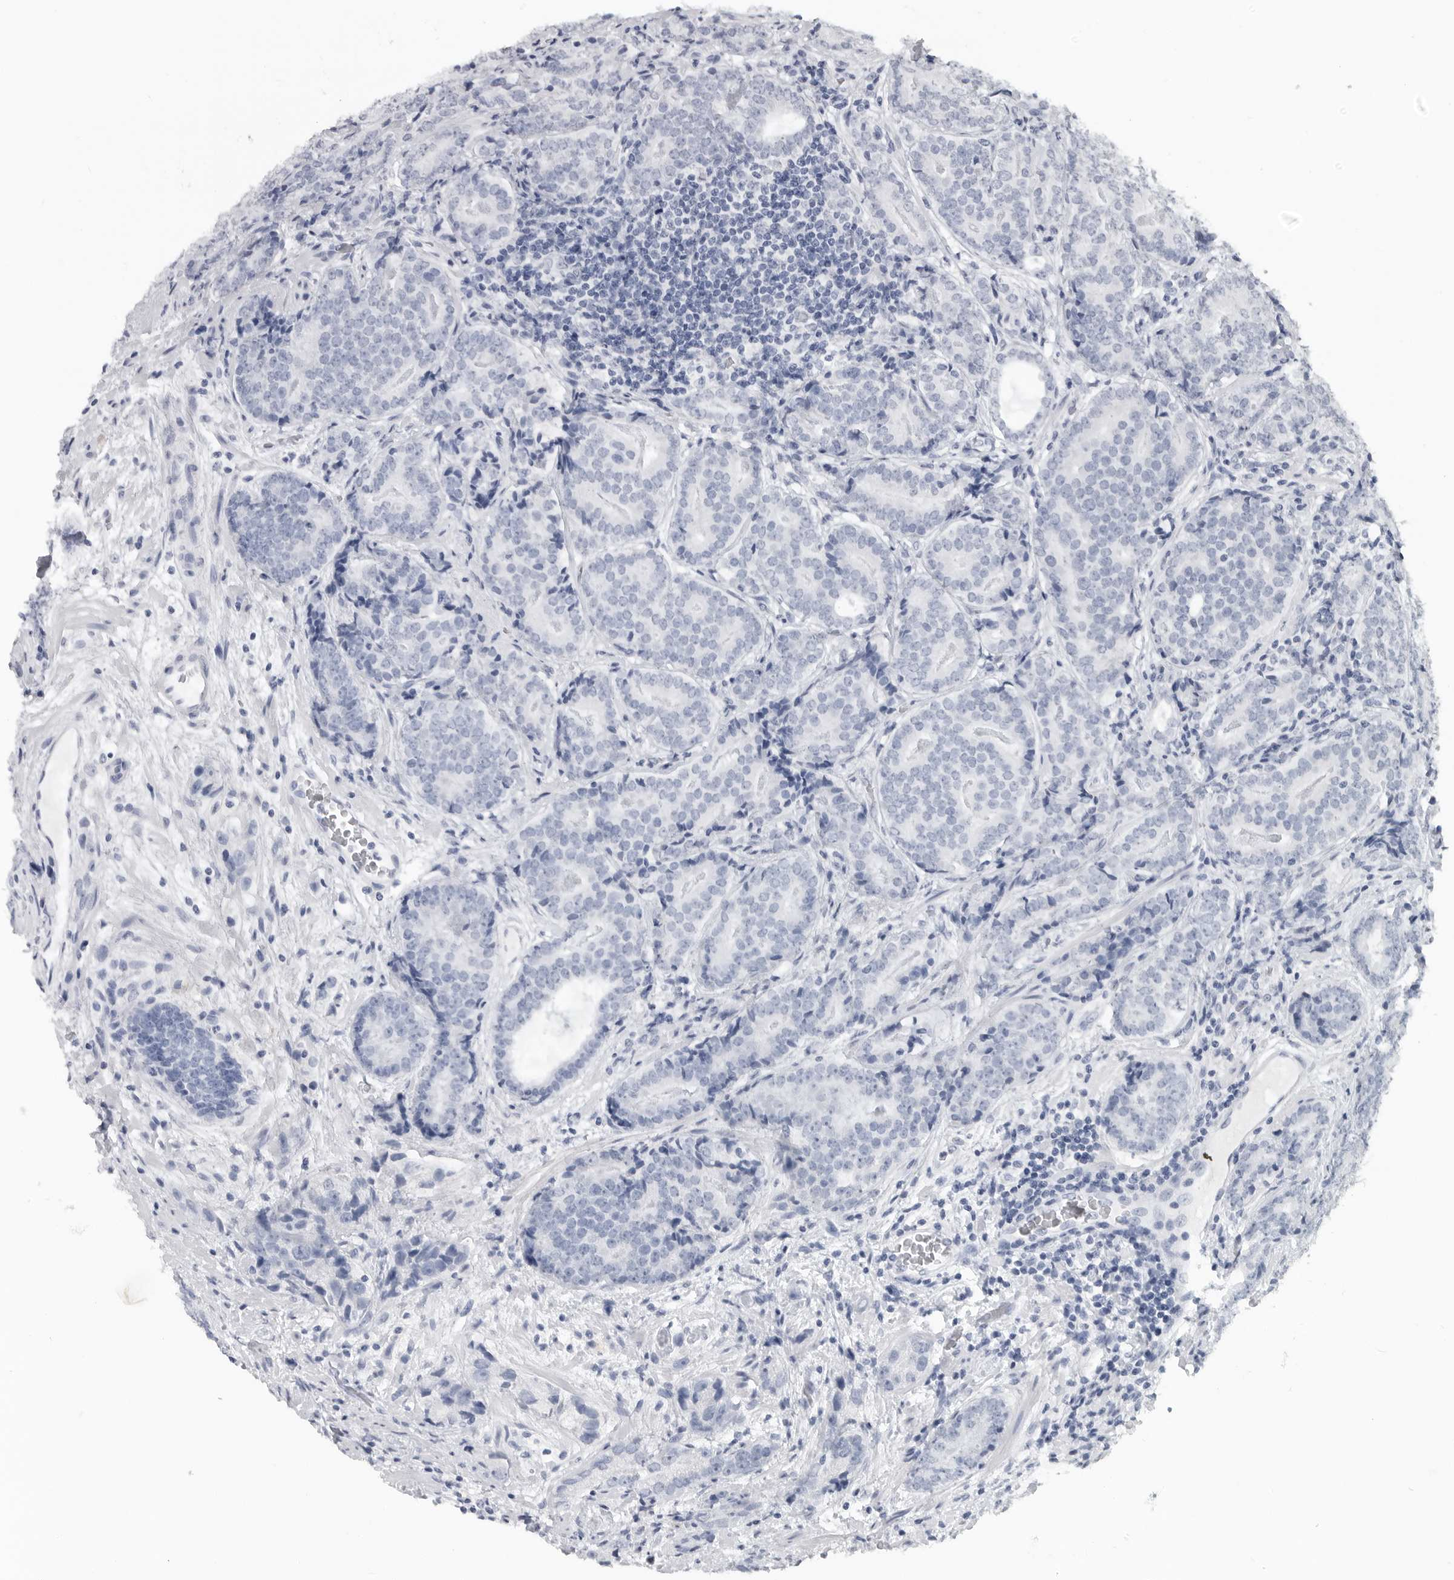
{"staining": {"intensity": "negative", "quantity": "none", "location": "none"}, "tissue": "prostate cancer", "cell_type": "Tumor cells", "image_type": "cancer", "snomed": [{"axis": "morphology", "description": "Adenocarcinoma, High grade"}, {"axis": "topography", "description": "Prostate"}], "caption": "This image is of prostate adenocarcinoma (high-grade) stained with IHC to label a protein in brown with the nuclei are counter-stained blue. There is no expression in tumor cells. (Brightfield microscopy of DAB IHC at high magnification).", "gene": "LY6D", "patient": {"sex": "male", "age": 56}}